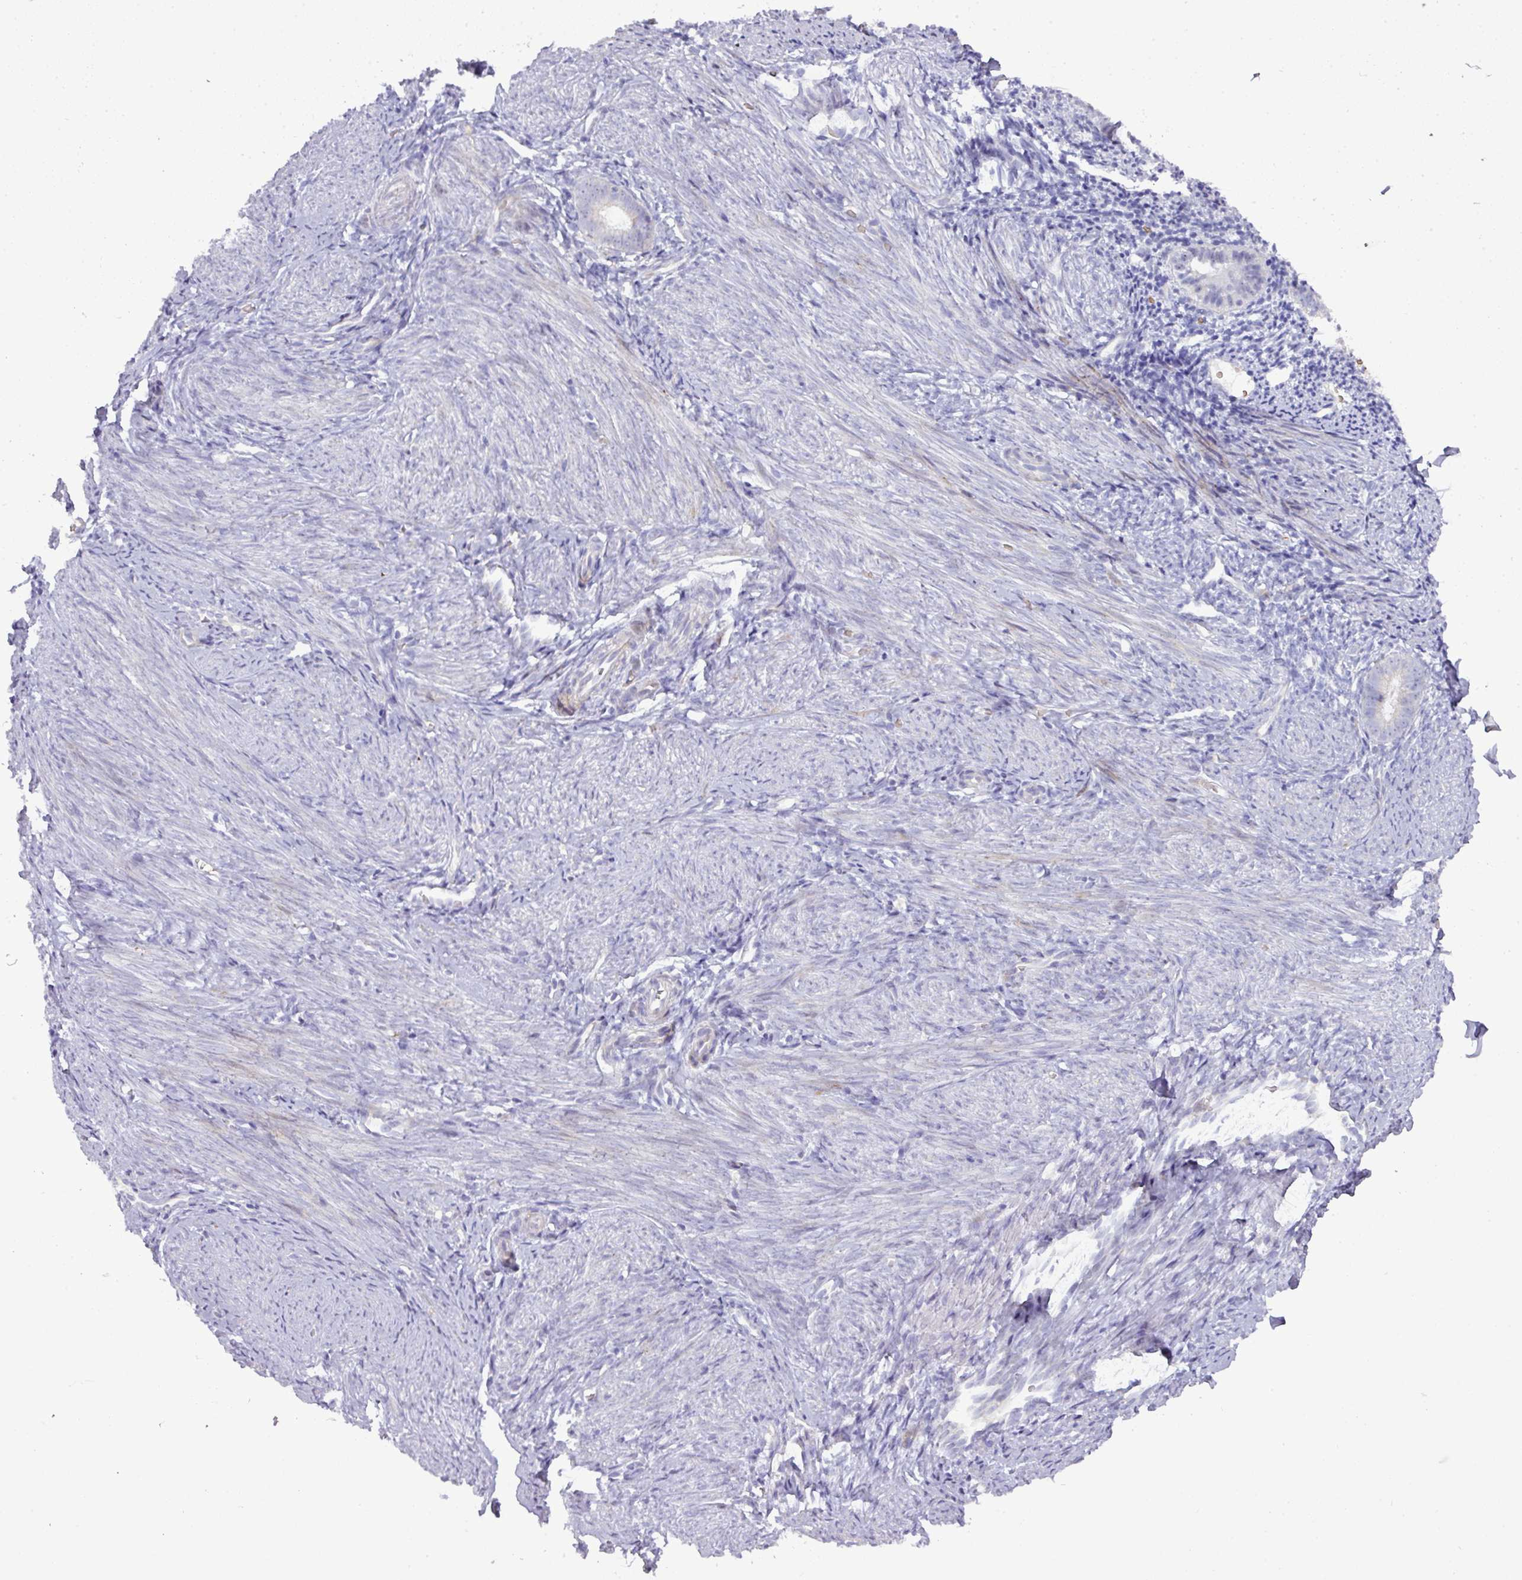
{"staining": {"intensity": "negative", "quantity": "none", "location": "none"}, "tissue": "endometrium", "cell_type": "Cells in endometrial stroma", "image_type": "normal", "snomed": [{"axis": "morphology", "description": "Normal tissue, NOS"}, {"axis": "topography", "description": "Endometrium"}], "caption": "An image of human endometrium is negative for staining in cells in endometrial stroma. The staining was performed using DAB (3,3'-diaminobenzidine) to visualize the protein expression in brown, while the nuclei were stained in blue with hematoxylin (Magnification: 20x).", "gene": "ATP6V1F", "patient": {"sex": "female", "age": 39}}